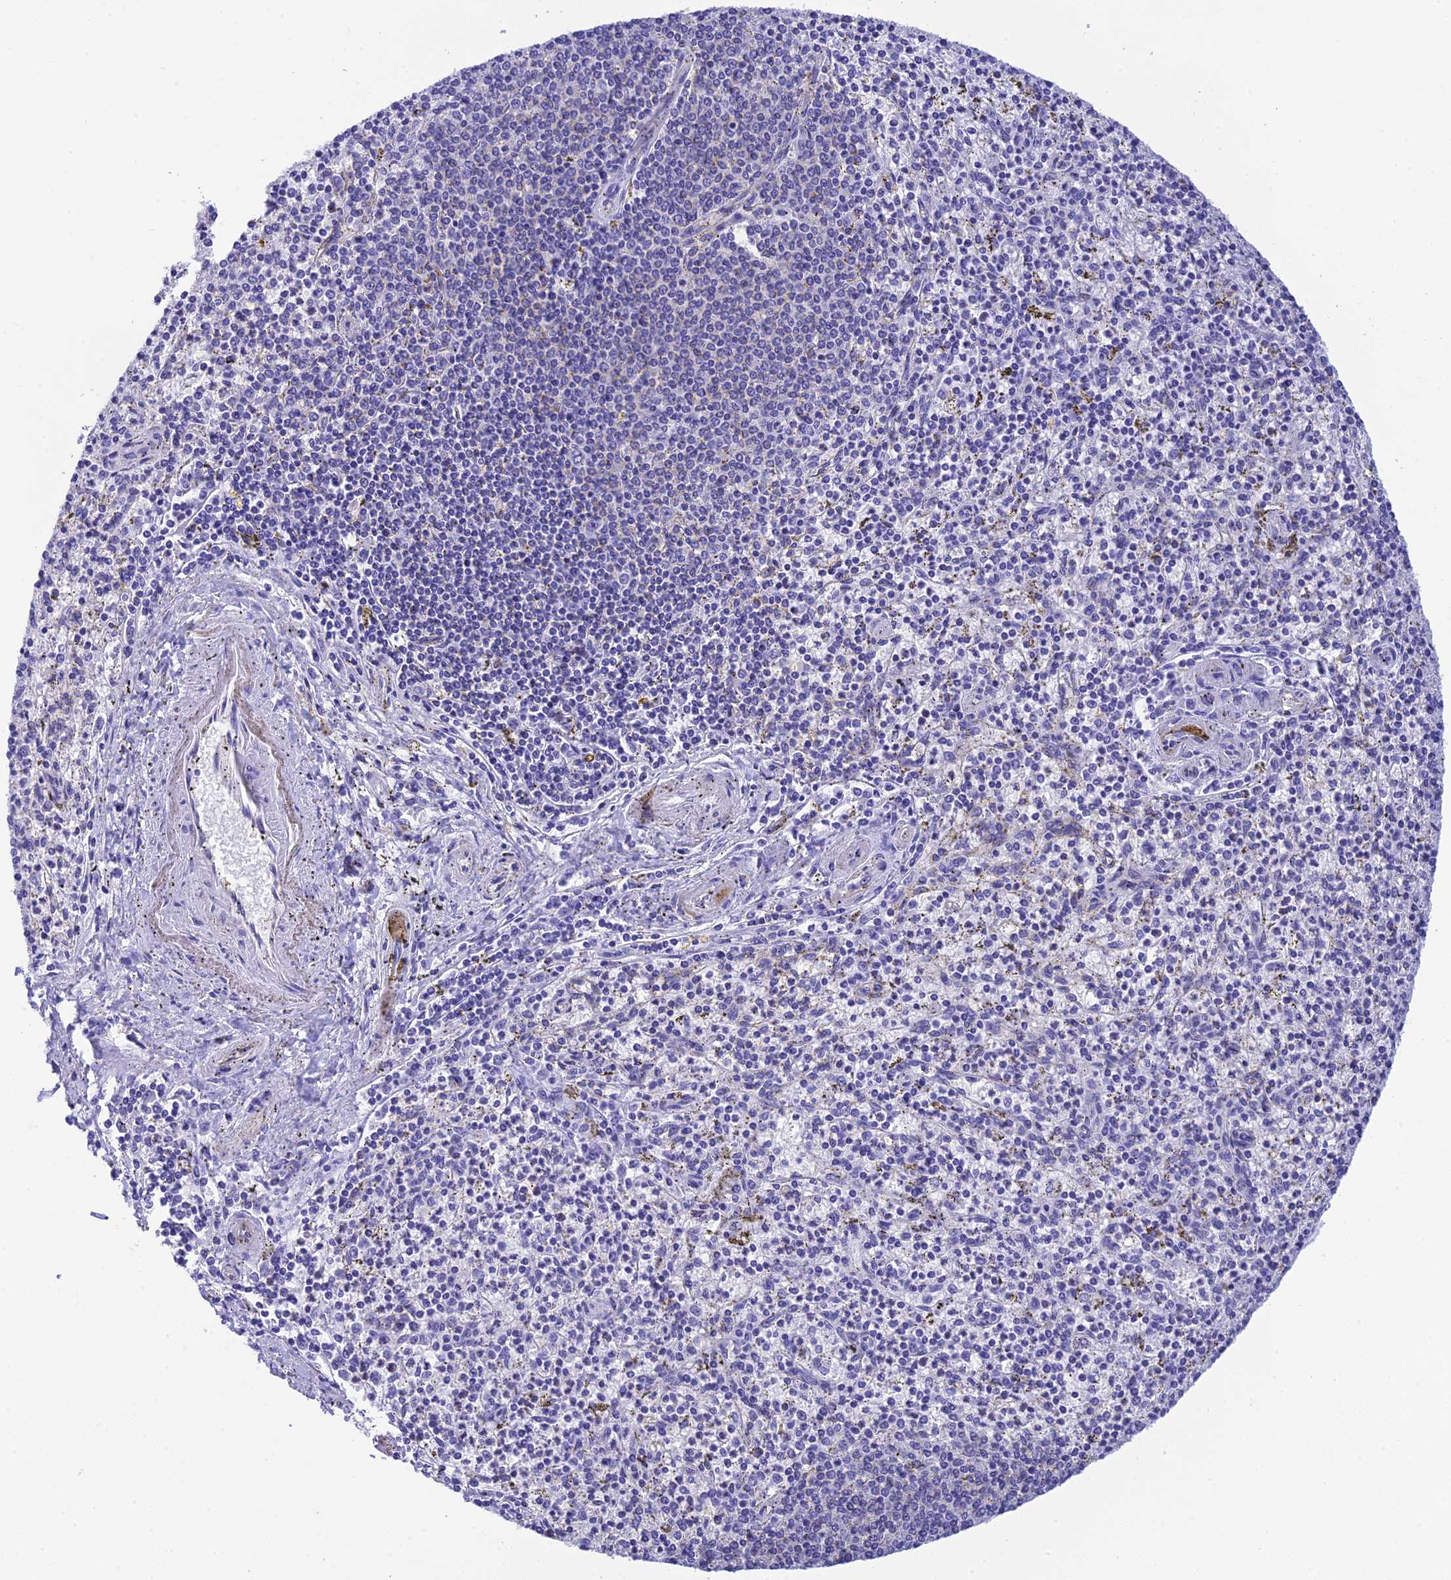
{"staining": {"intensity": "negative", "quantity": "none", "location": "none"}, "tissue": "spleen", "cell_type": "Cells in red pulp", "image_type": "normal", "snomed": [{"axis": "morphology", "description": "Normal tissue, NOS"}, {"axis": "topography", "description": "Spleen"}], "caption": "Immunohistochemical staining of benign spleen reveals no significant expression in cells in red pulp. (Stains: DAB (3,3'-diaminobenzidine) immunohistochemistry with hematoxylin counter stain, Microscopy: brightfield microscopy at high magnification).", "gene": "KDELR3", "patient": {"sex": "male", "age": 72}}